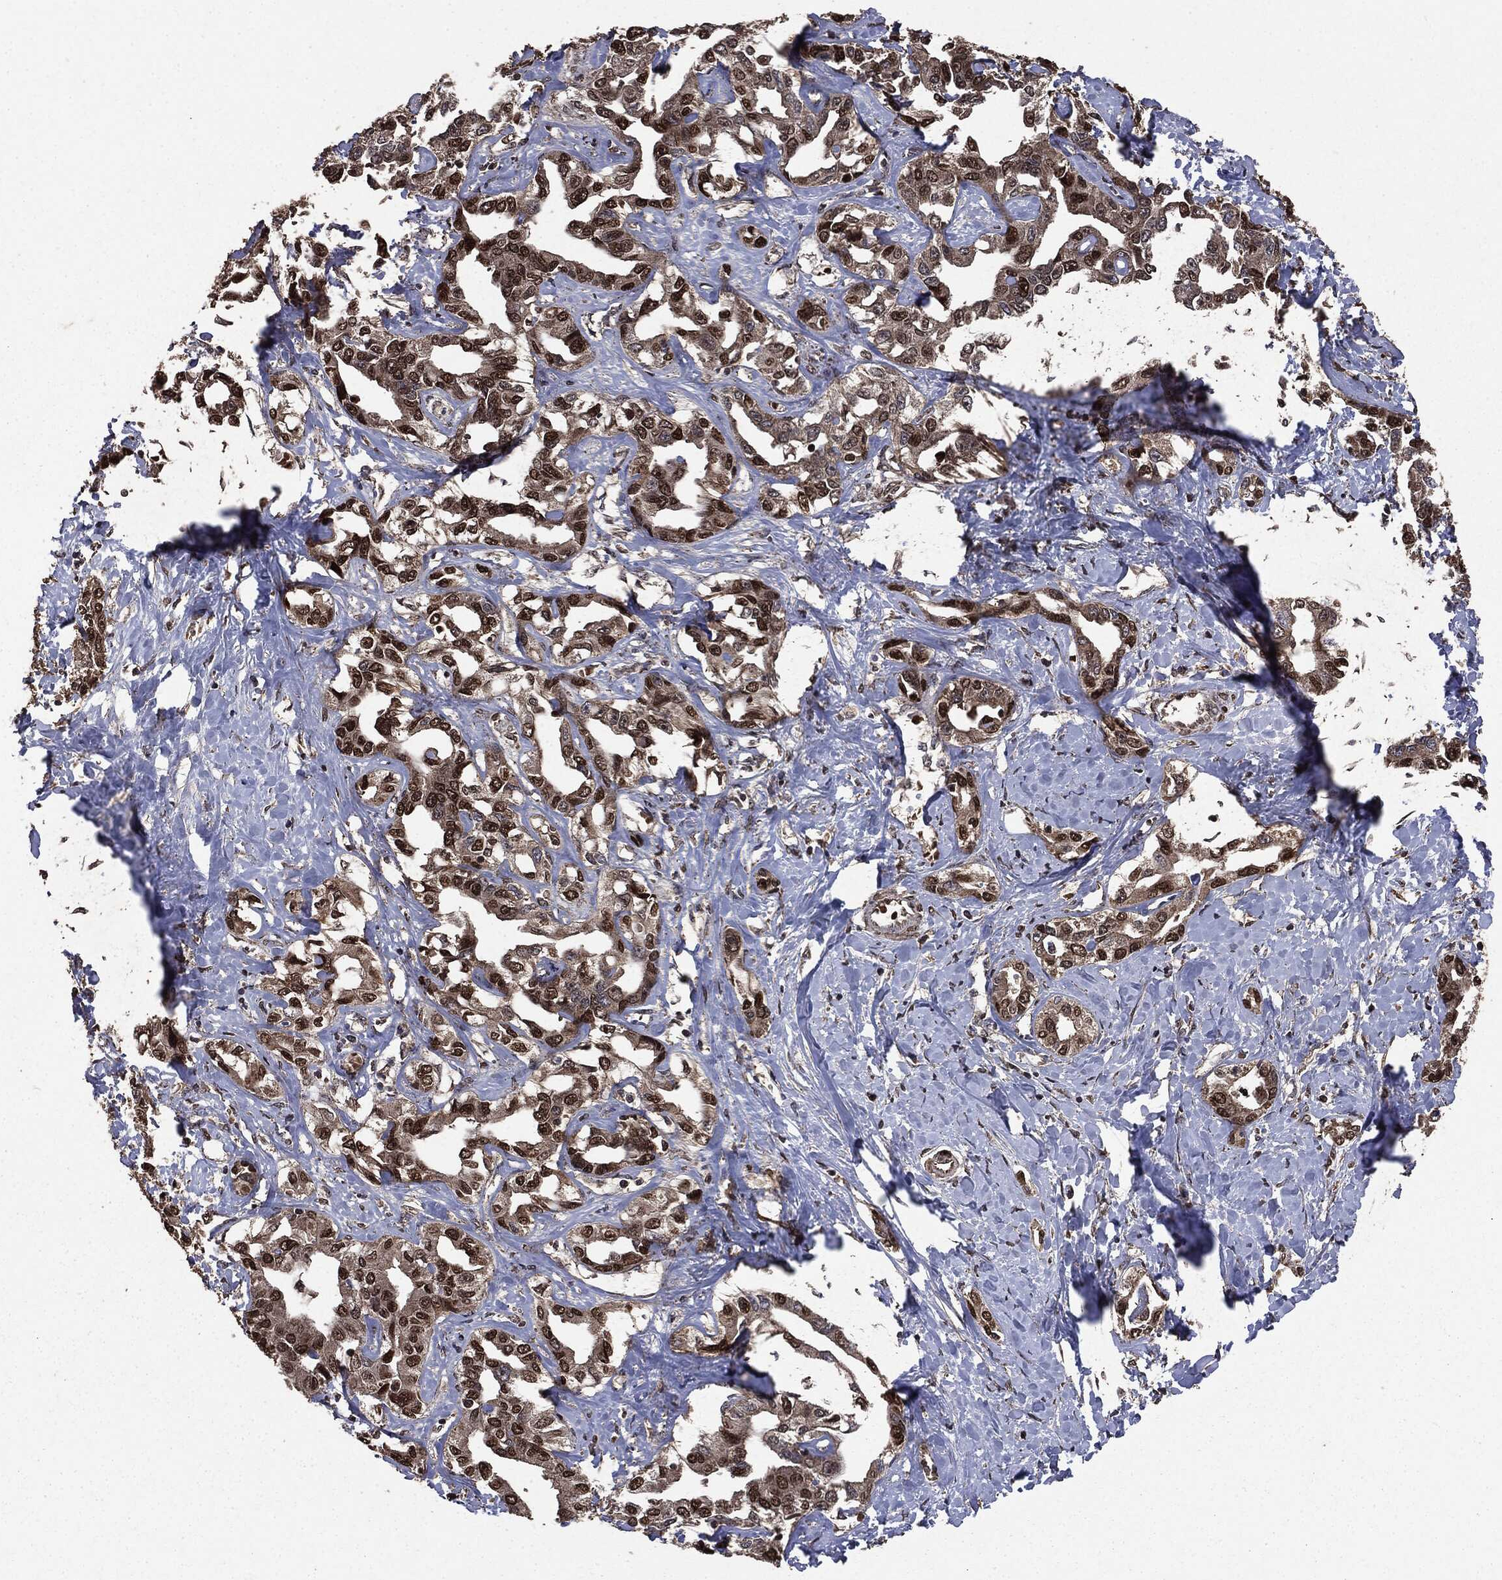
{"staining": {"intensity": "strong", "quantity": "25%-75%", "location": "nuclear"}, "tissue": "liver cancer", "cell_type": "Tumor cells", "image_type": "cancer", "snomed": [{"axis": "morphology", "description": "Cholangiocarcinoma"}, {"axis": "topography", "description": "Liver"}], "caption": "Liver cancer stained with a protein marker shows strong staining in tumor cells.", "gene": "PPP6R2", "patient": {"sex": "male", "age": 59}}